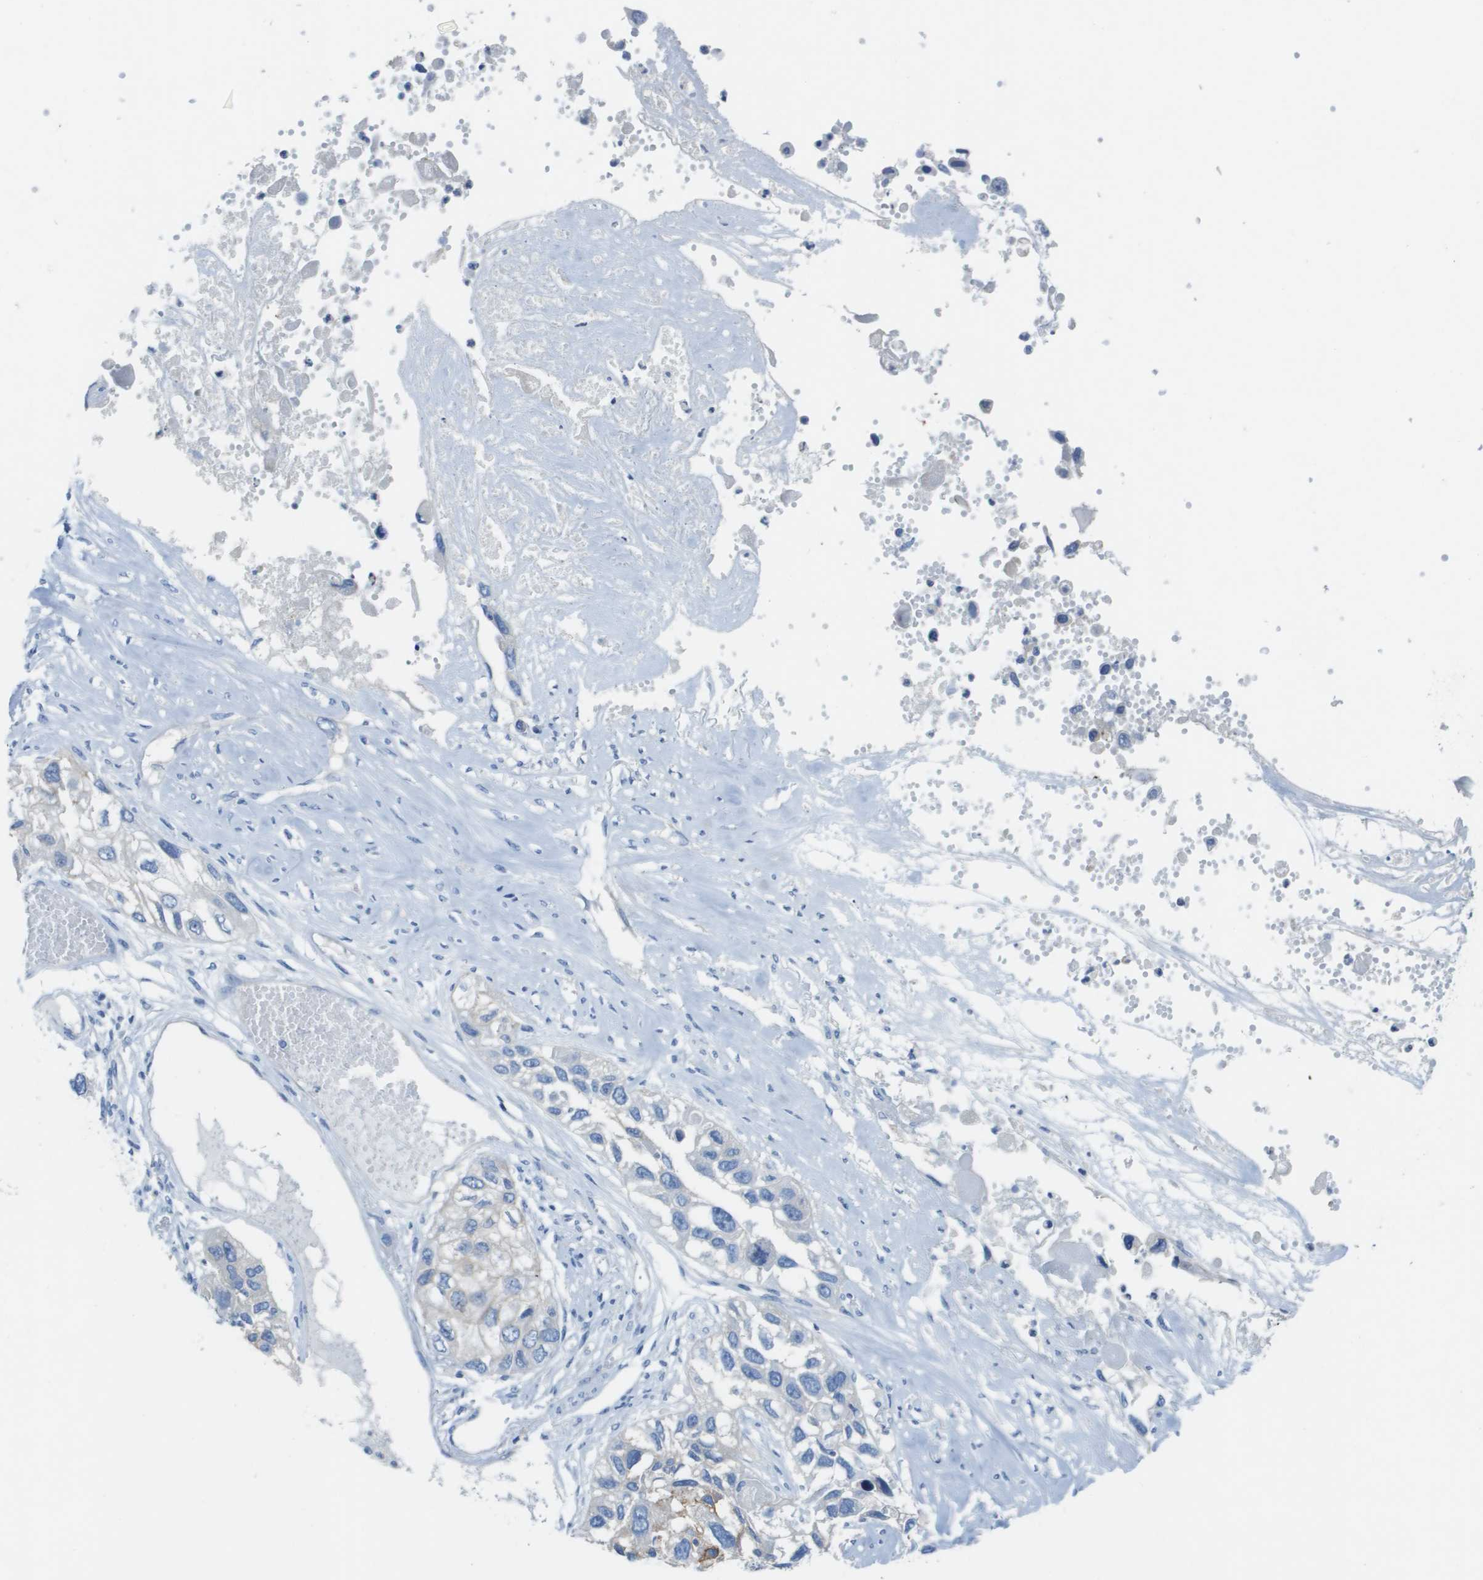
{"staining": {"intensity": "weak", "quantity": "<25%", "location": "cytoplasmic/membranous"}, "tissue": "lung cancer", "cell_type": "Tumor cells", "image_type": "cancer", "snomed": [{"axis": "morphology", "description": "Squamous cell carcinoma, NOS"}, {"axis": "topography", "description": "Lung"}], "caption": "Protein analysis of lung squamous cell carcinoma displays no significant expression in tumor cells.", "gene": "CD46", "patient": {"sex": "male", "age": 71}}